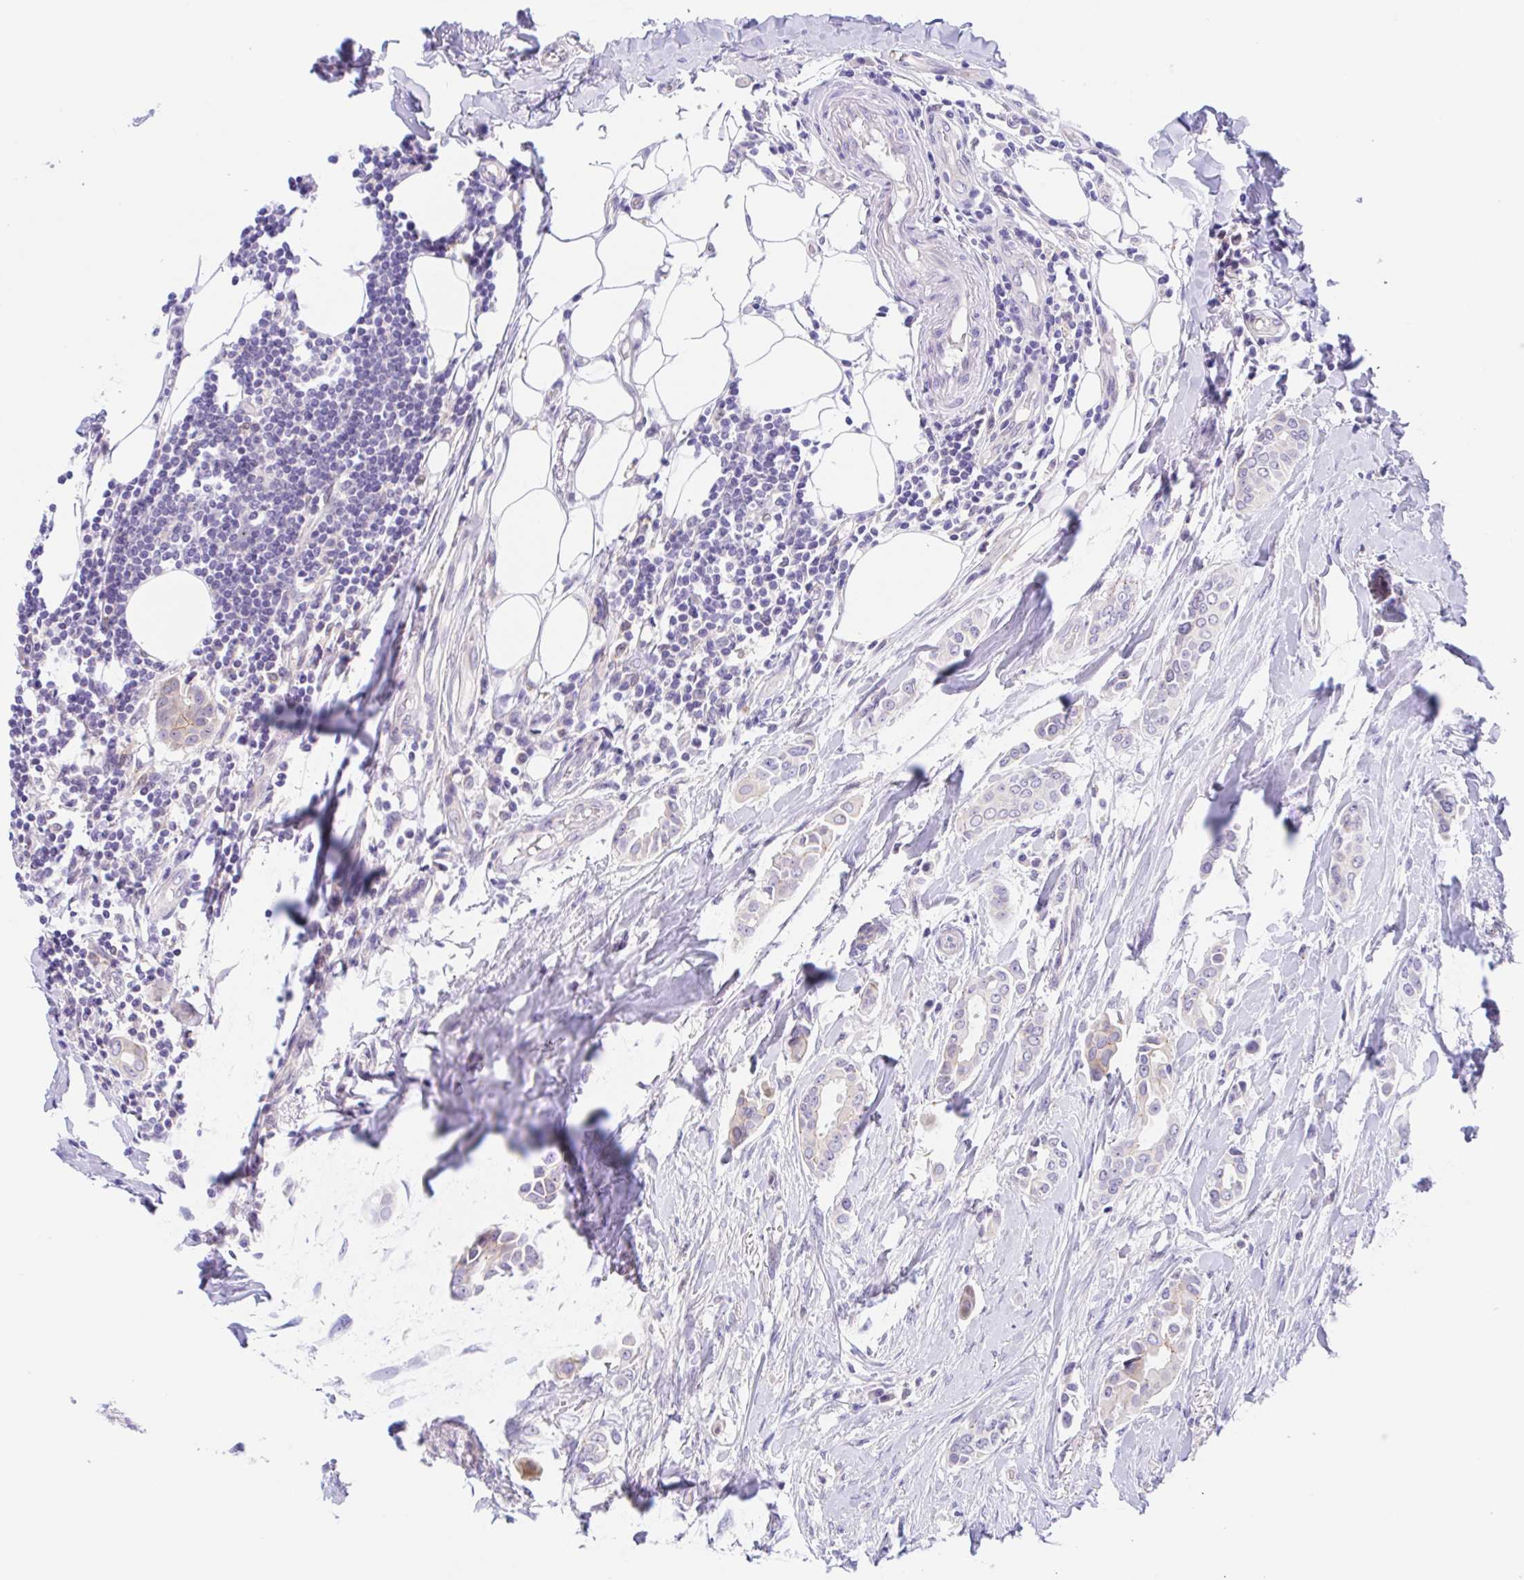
{"staining": {"intensity": "negative", "quantity": "none", "location": "none"}, "tissue": "breast cancer", "cell_type": "Tumor cells", "image_type": "cancer", "snomed": [{"axis": "morphology", "description": "Duct carcinoma"}, {"axis": "topography", "description": "Breast"}], "caption": "Breast cancer was stained to show a protein in brown. There is no significant positivity in tumor cells. (IHC, brightfield microscopy, high magnification).", "gene": "TMEM86A", "patient": {"sex": "female", "age": 64}}